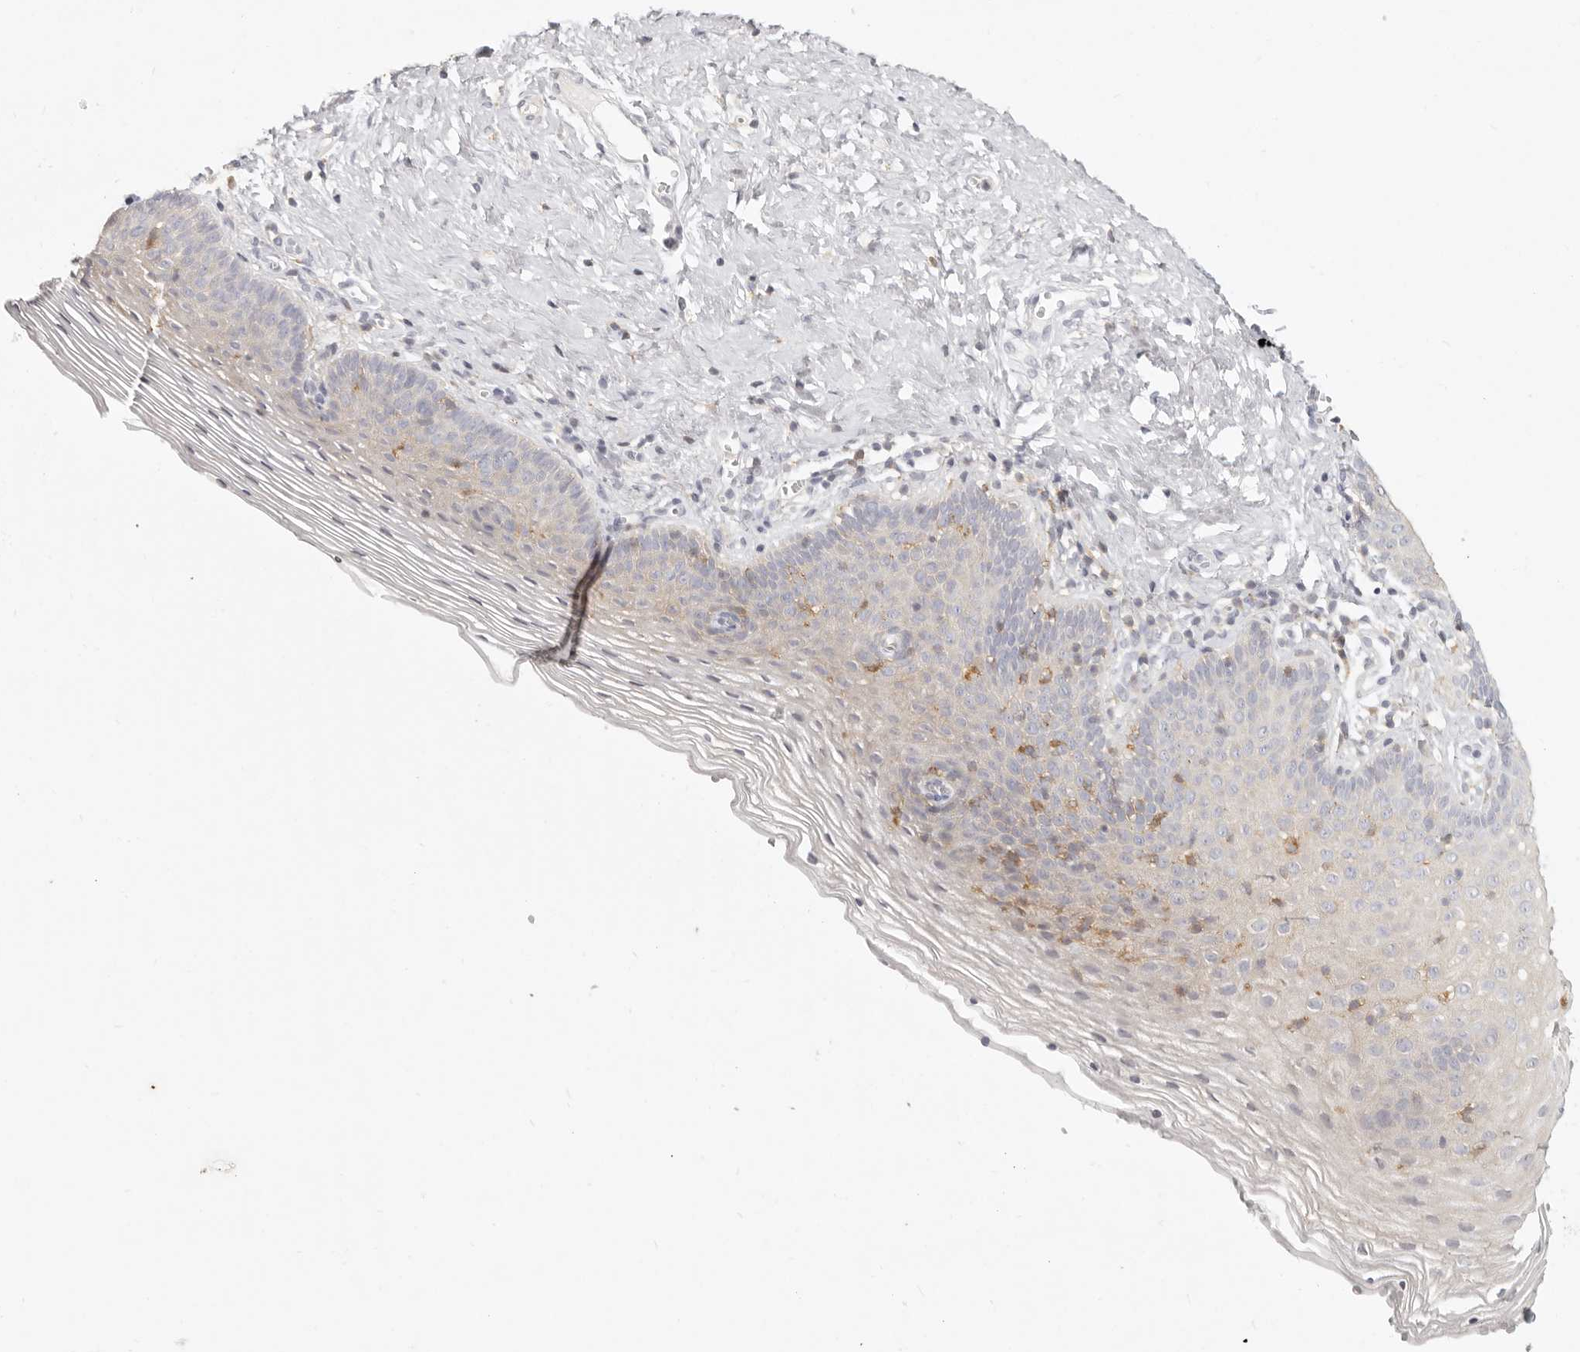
{"staining": {"intensity": "weak", "quantity": "<25%", "location": "cytoplasmic/membranous"}, "tissue": "vagina", "cell_type": "Squamous epithelial cells", "image_type": "normal", "snomed": [{"axis": "morphology", "description": "Normal tissue, NOS"}, {"axis": "topography", "description": "Vagina"}], "caption": "The photomicrograph reveals no staining of squamous epithelial cells in normal vagina.", "gene": "NIBAN1", "patient": {"sex": "female", "age": 32}}